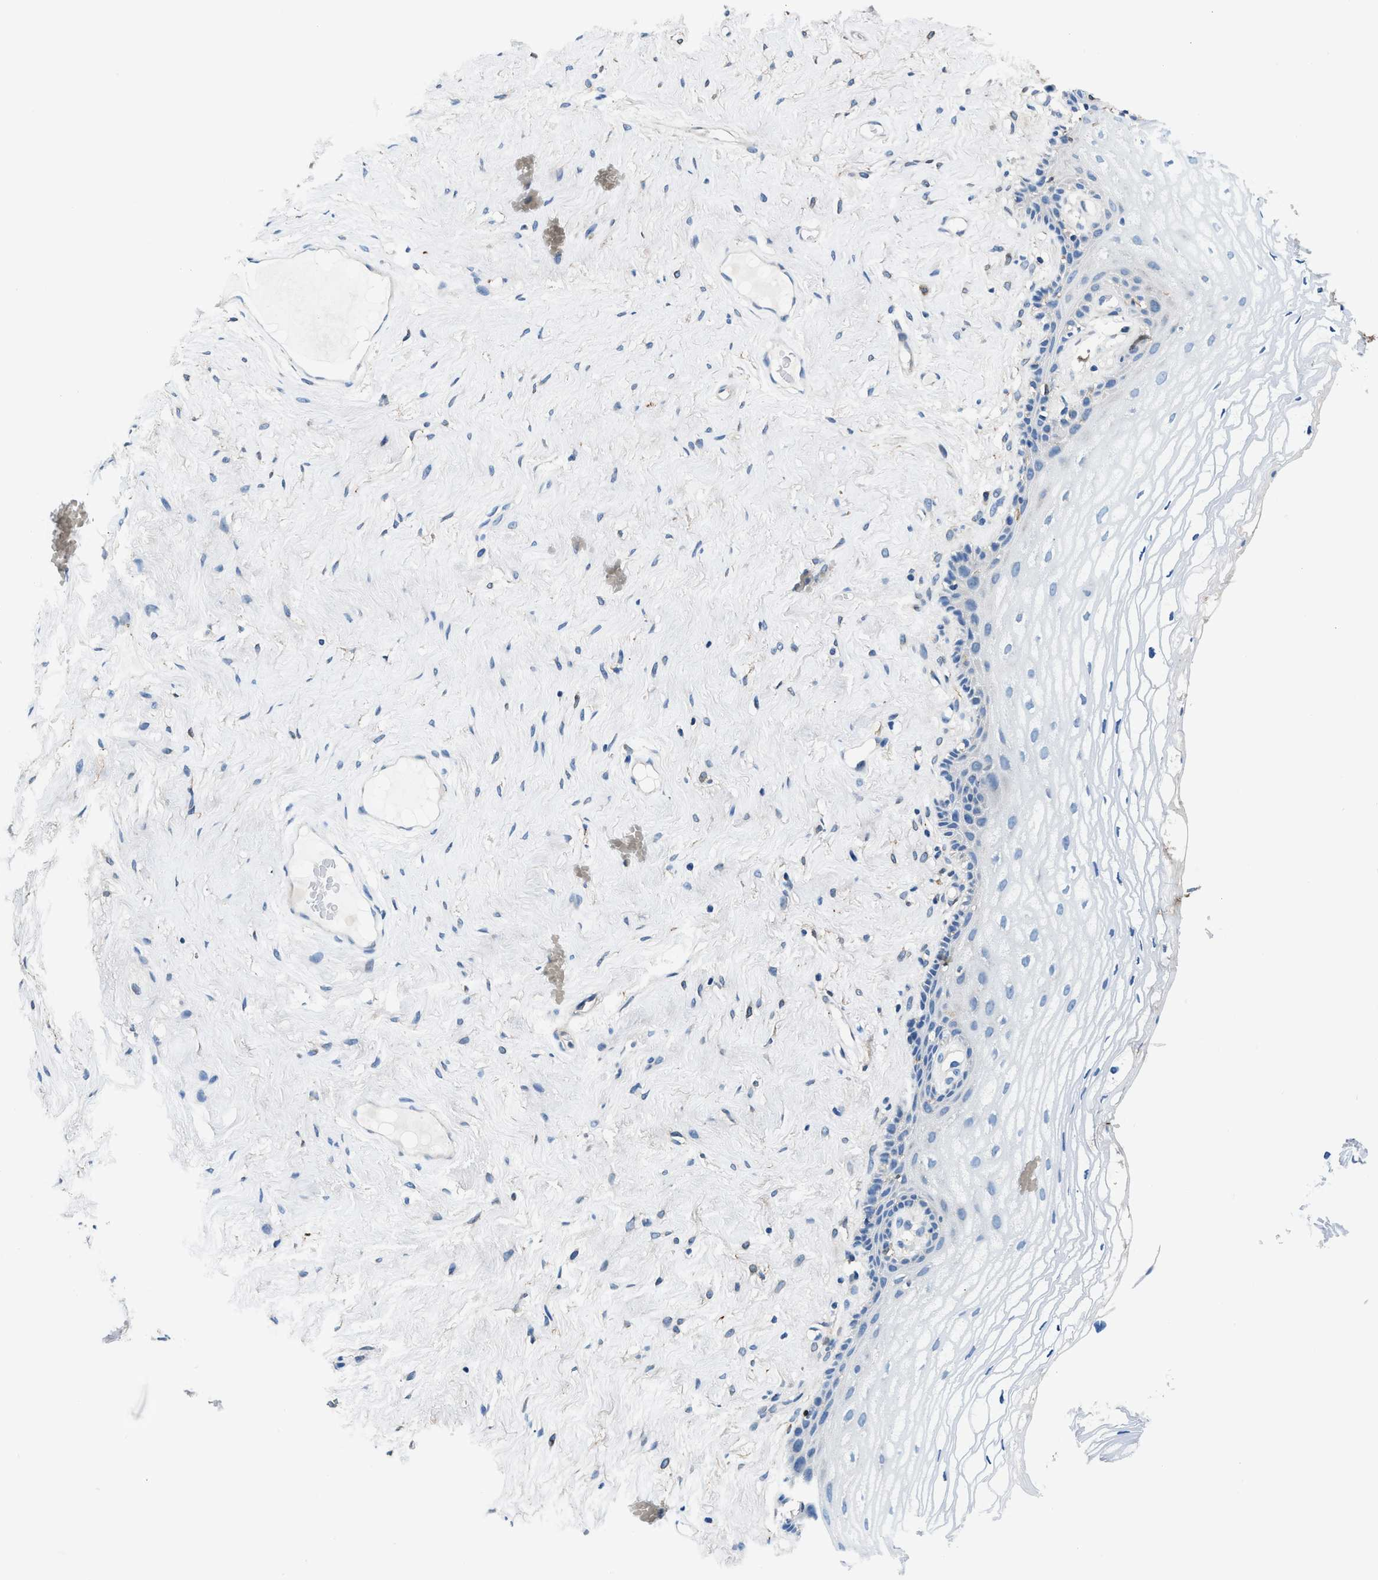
{"staining": {"intensity": "negative", "quantity": "none", "location": "none"}, "tissue": "vagina", "cell_type": "Squamous epithelial cells", "image_type": "normal", "snomed": [{"axis": "morphology", "description": "Normal tissue, NOS"}, {"axis": "morphology", "description": "Adenocarcinoma, NOS"}, {"axis": "topography", "description": "Rectum"}, {"axis": "topography", "description": "Vagina"}], "caption": "Photomicrograph shows no significant protein positivity in squamous epithelial cells of benign vagina.", "gene": "SLFN11", "patient": {"sex": "female", "age": 71}}